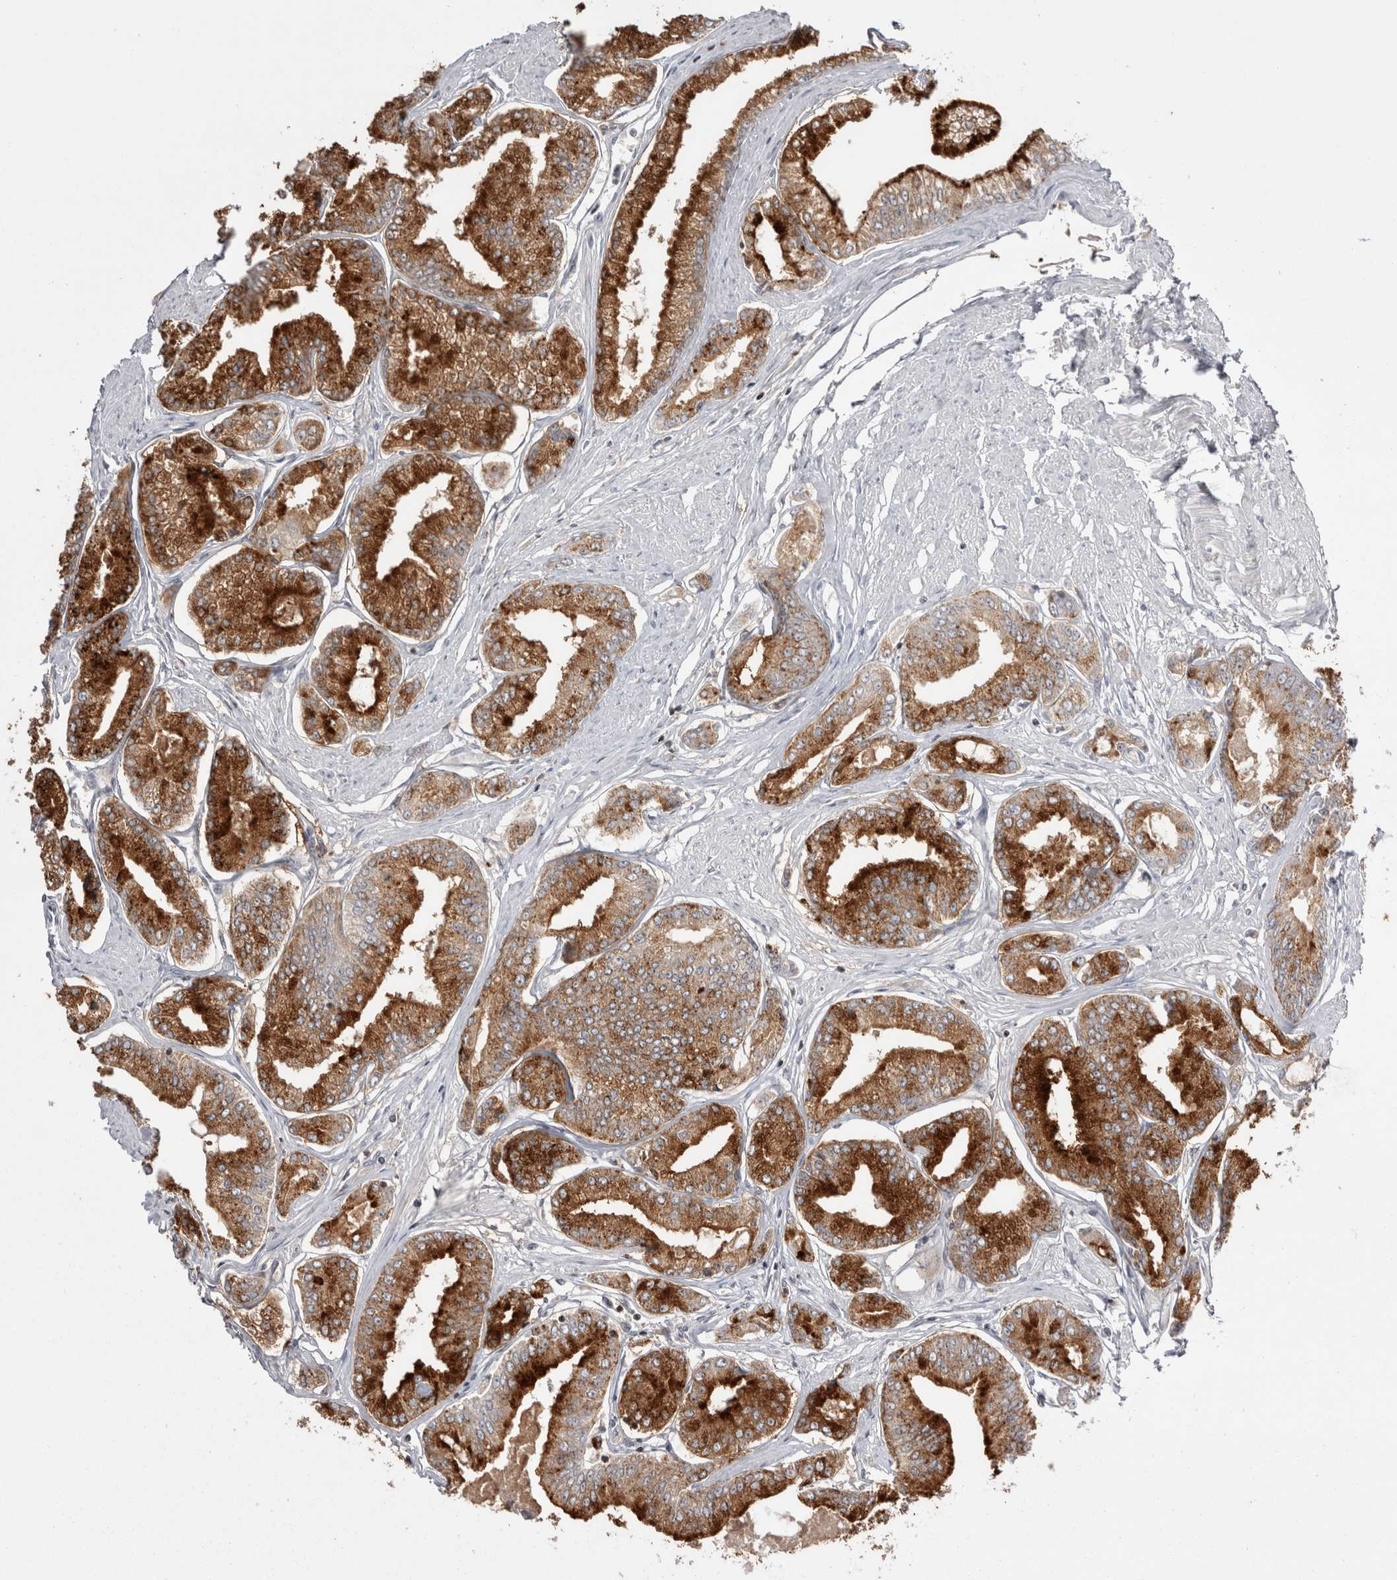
{"staining": {"intensity": "strong", "quantity": ">75%", "location": "cytoplasmic/membranous"}, "tissue": "prostate cancer", "cell_type": "Tumor cells", "image_type": "cancer", "snomed": [{"axis": "morphology", "description": "Adenocarcinoma, Low grade"}, {"axis": "topography", "description": "Prostate"}], "caption": "Prostate cancer stained with DAB immunohistochemistry reveals high levels of strong cytoplasmic/membranous positivity in about >75% of tumor cells.", "gene": "FNDC8", "patient": {"sex": "male", "age": 52}}